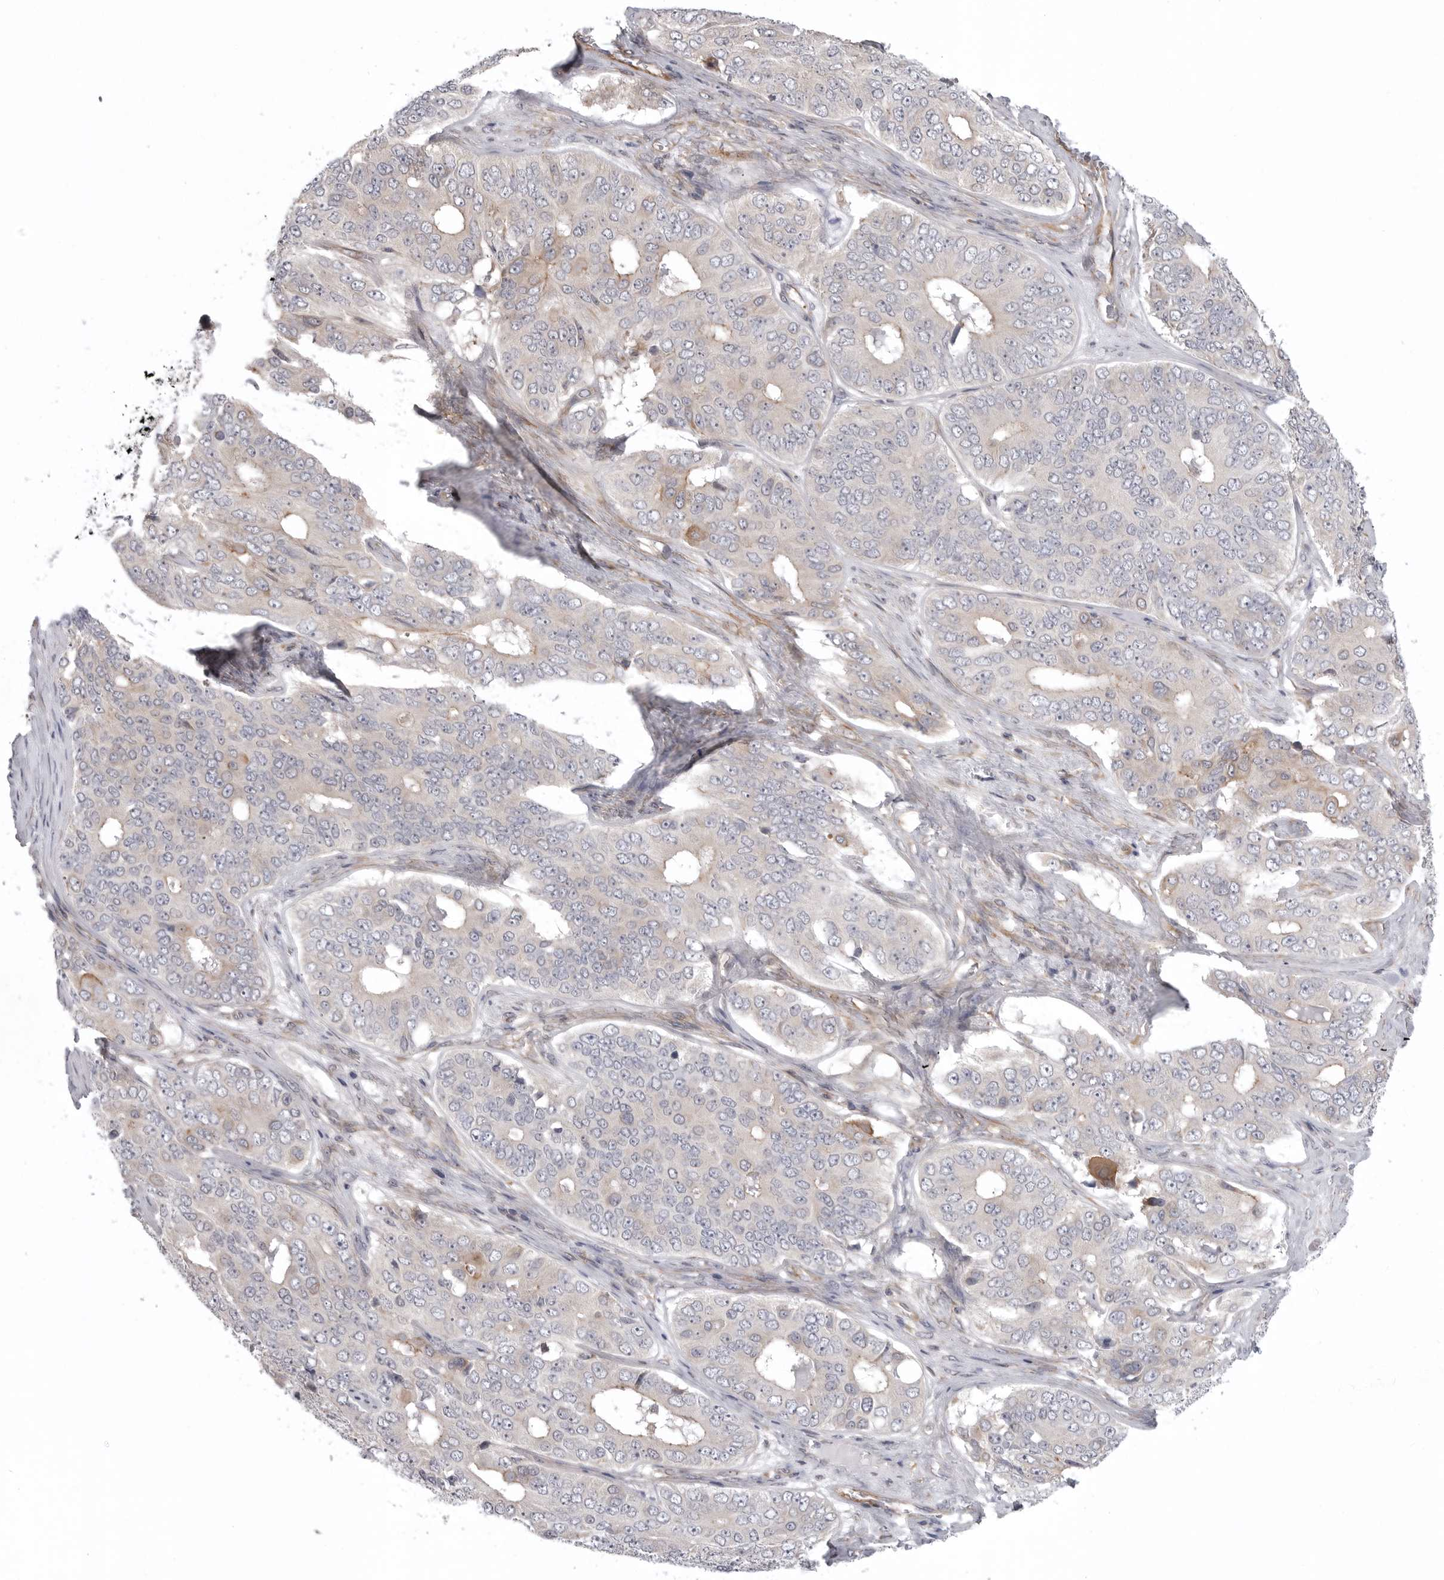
{"staining": {"intensity": "weak", "quantity": "<25%", "location": "cytoplasmic/membranous"}, "tissue": "ovarian cancer", "cell_type": "Tumor cells", "image_type": "cancer", "snomed": [{"axis": "morphology", "description": "Carcinoma, endometroid"}, {"axis": "topography", "description": "Ovary"}], "caption": "A micrograph of human endometroid carcinoma (ovarian) is negative for staining in tumor cells.", "gene": "SCP2", "patient": {"sex": "female", "age": 51}}